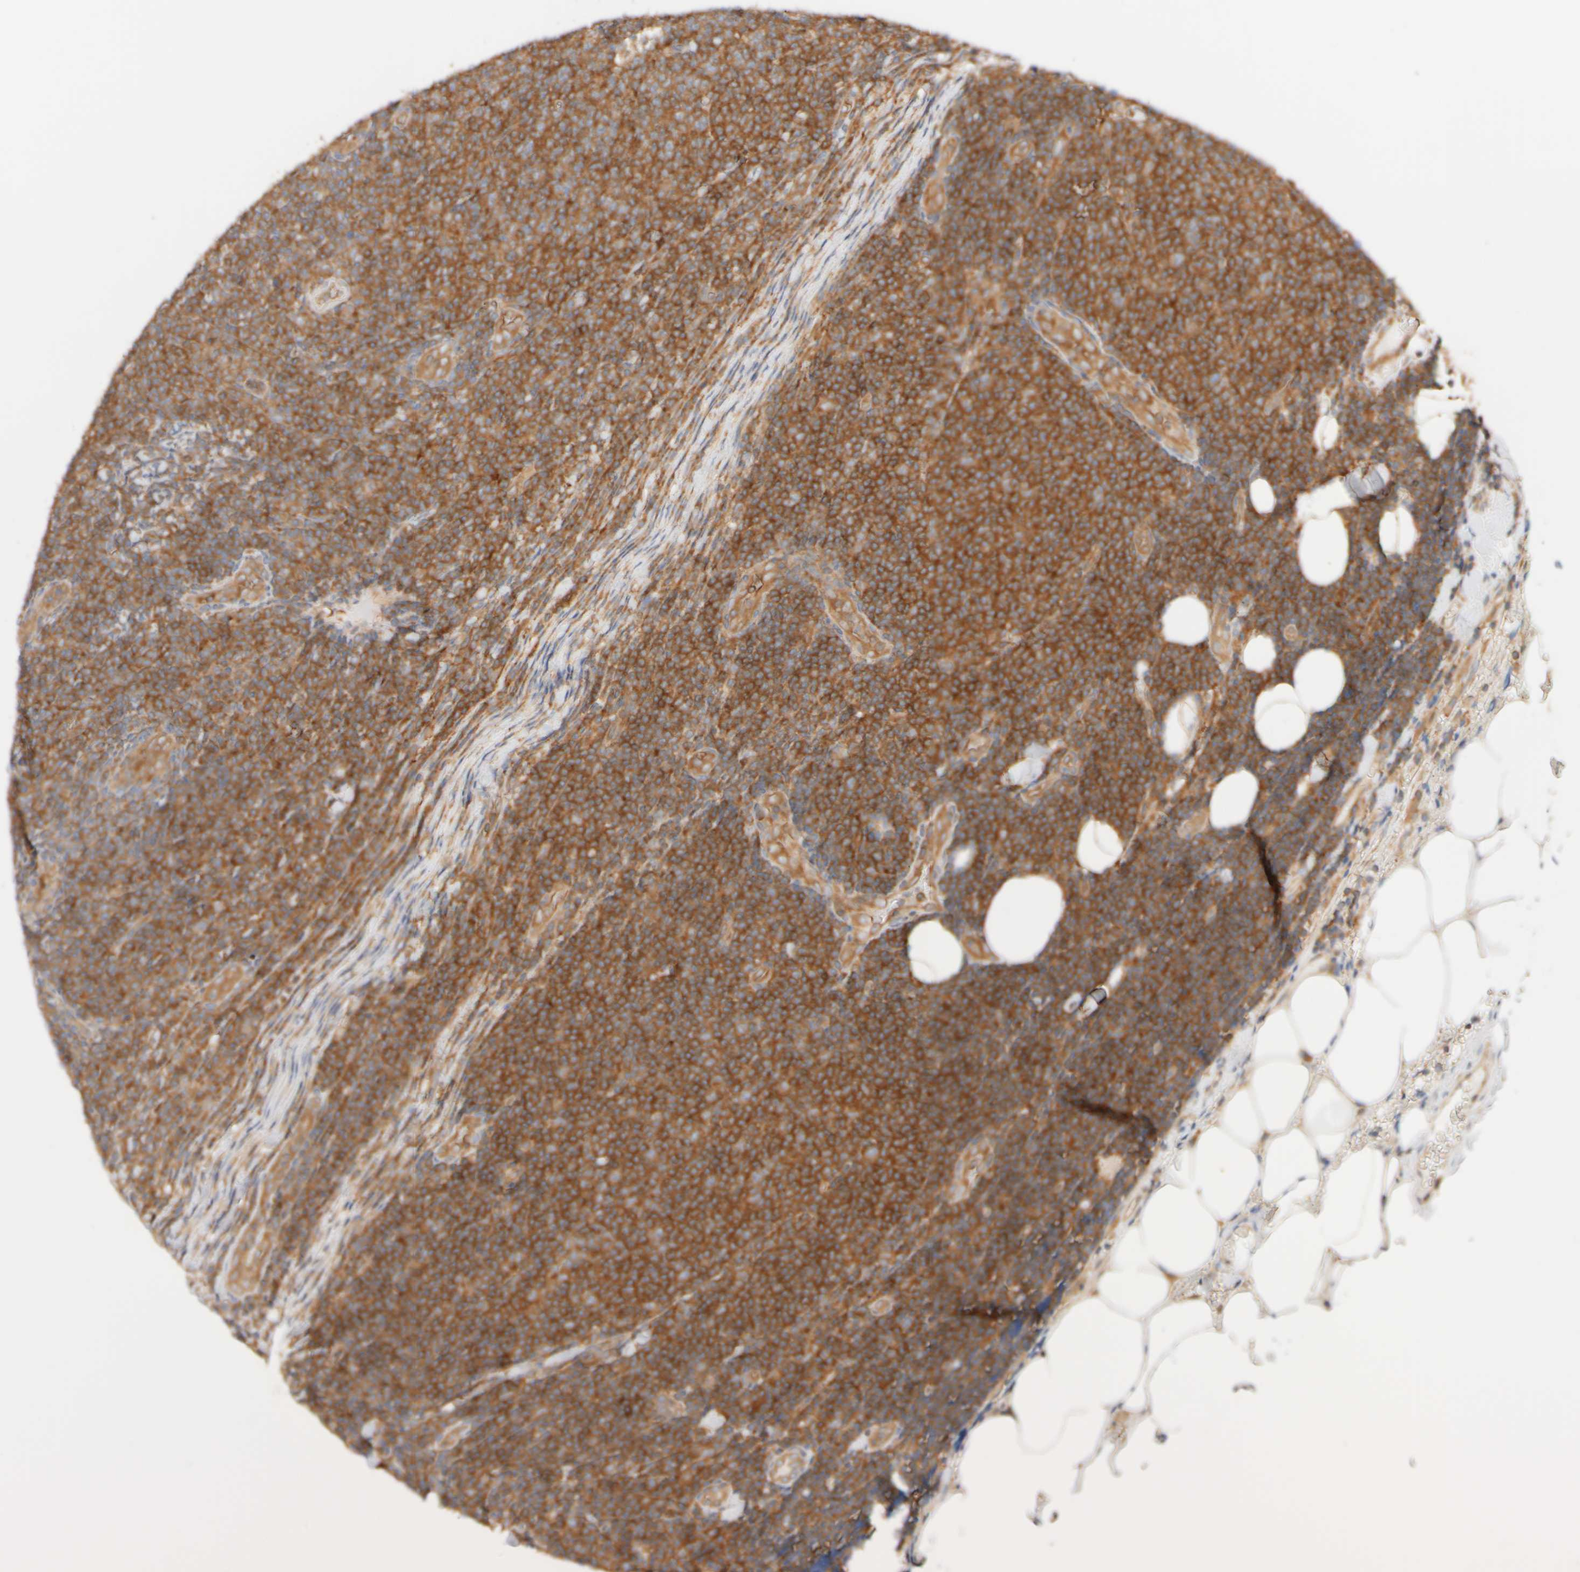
{"staining": {"intensity": "strong", "quantity": ">75%", "location": "cytoplasmic/membranous"}, "tissue": "lymphoma", "cell_type": "Tumor cells", "image_type": "cancer", "snomed": [{"axis": "morphology", "description": "Malignant lymphoma, non-Hodgkin's type, Low grade"}, {"axis": "topography", "description": "Lymph node"}], "caption": "Lymphoma stained for a protein shows strong cytoplasmic/membranous positivity in tumor cells. (IHC, brightfield microscopy, high magnification).", "gene": "RABEP1", "patient": {"sex": "male", "age": 66}}